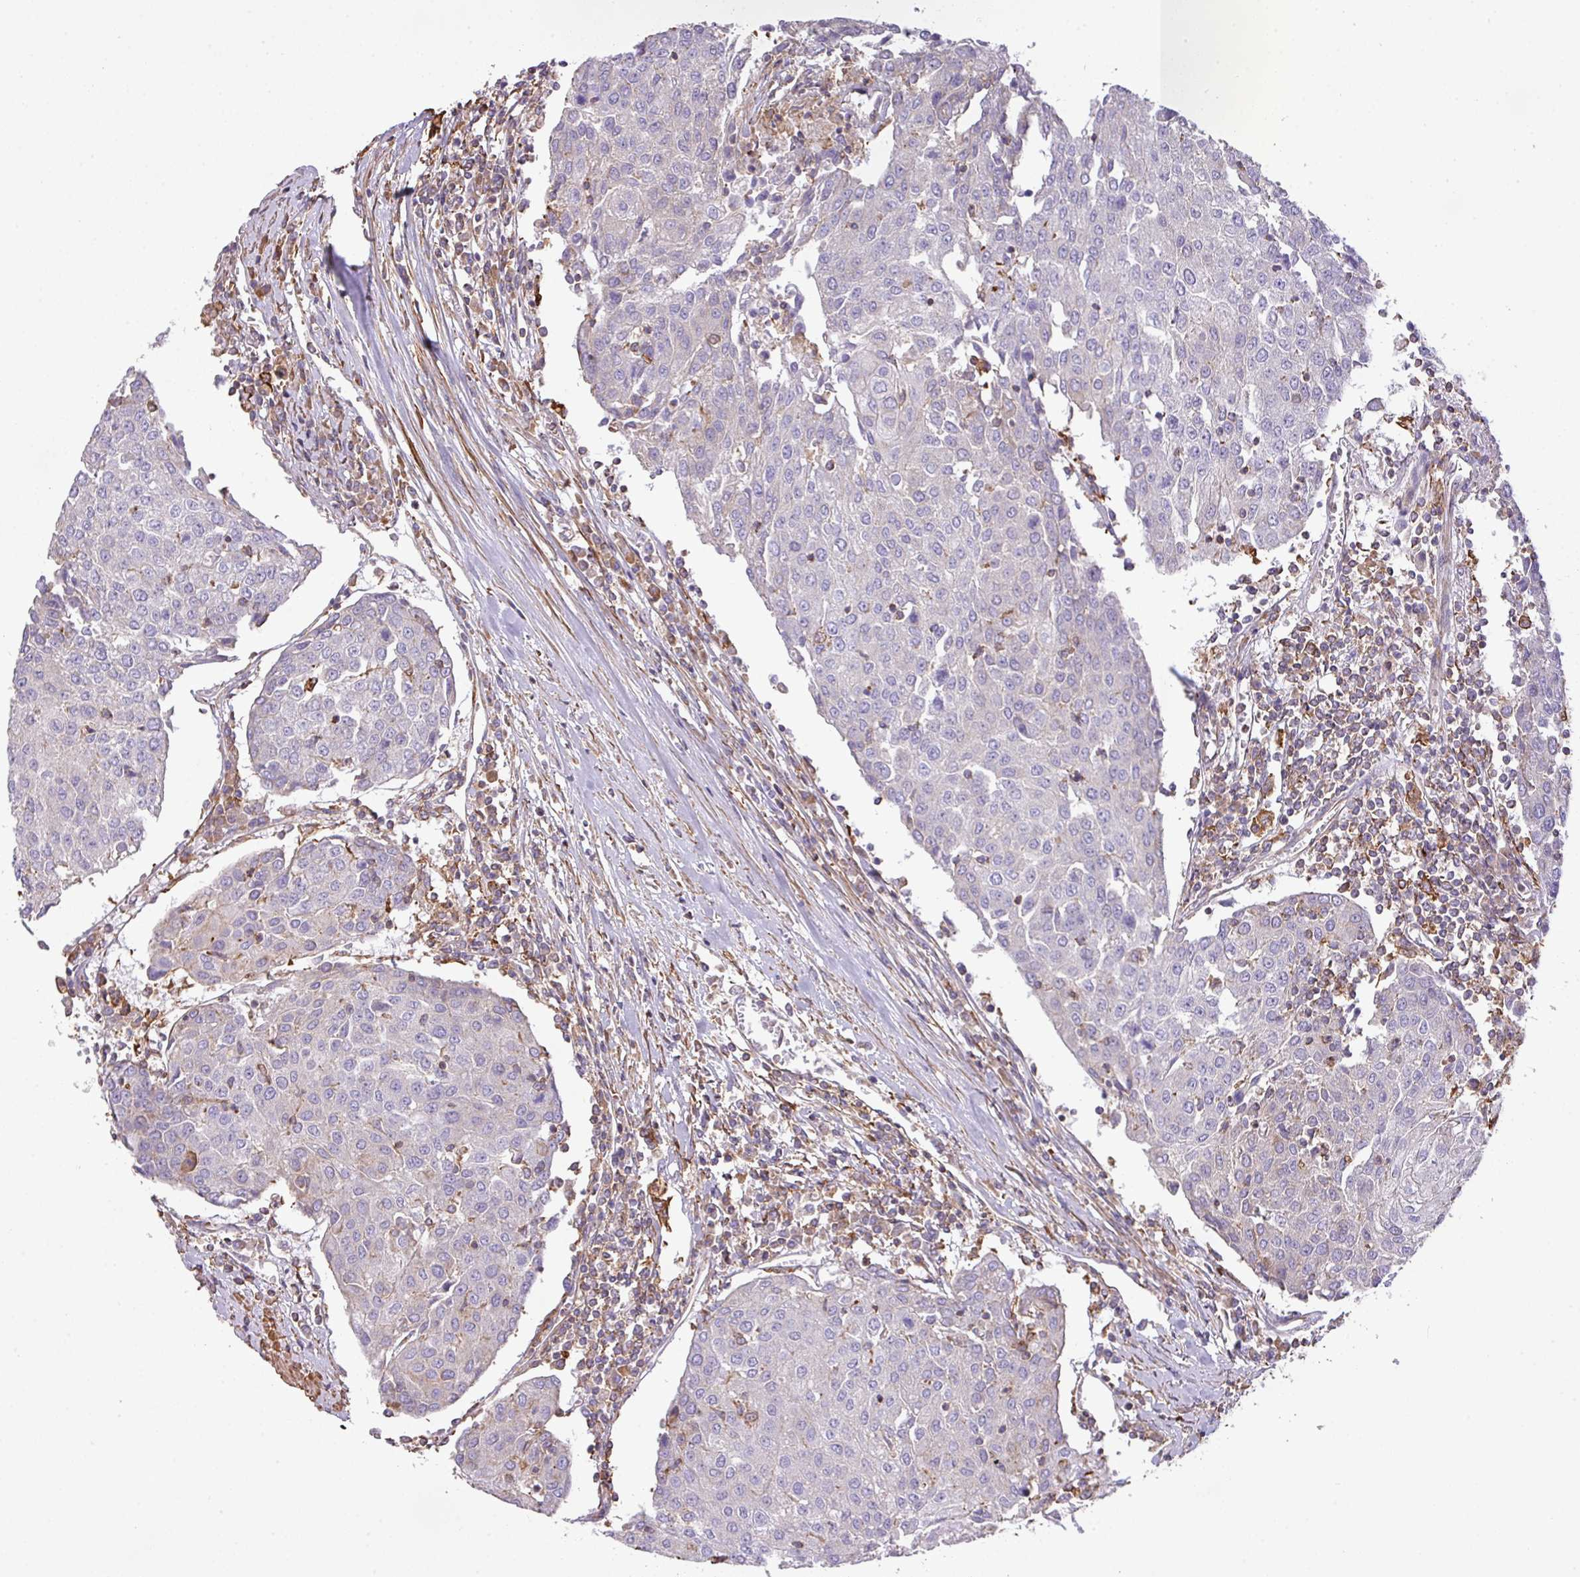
{"staining": {"intensity": "negative", "quantity": "none", "location": "none"}, "tissue": "urothelial cancer", "cell_type": "Tumor cells", "image_type": "cancer", "snomed": [{"axis": "morphology", "description": "Urothelial carcinoma, High grade"}, {"axis": "topography", "description": "Urinary bladder"}], "caption": "This is a image of immunohistochemistry (IHC) staining of high-grade urothelial carcinoma, which shows no positivity in tumor cells. (DAB immunohistochemistry with hematoxylin counter stain).", "gene": "LRRC41", "patient": {"sex": "female", "age": 85}}